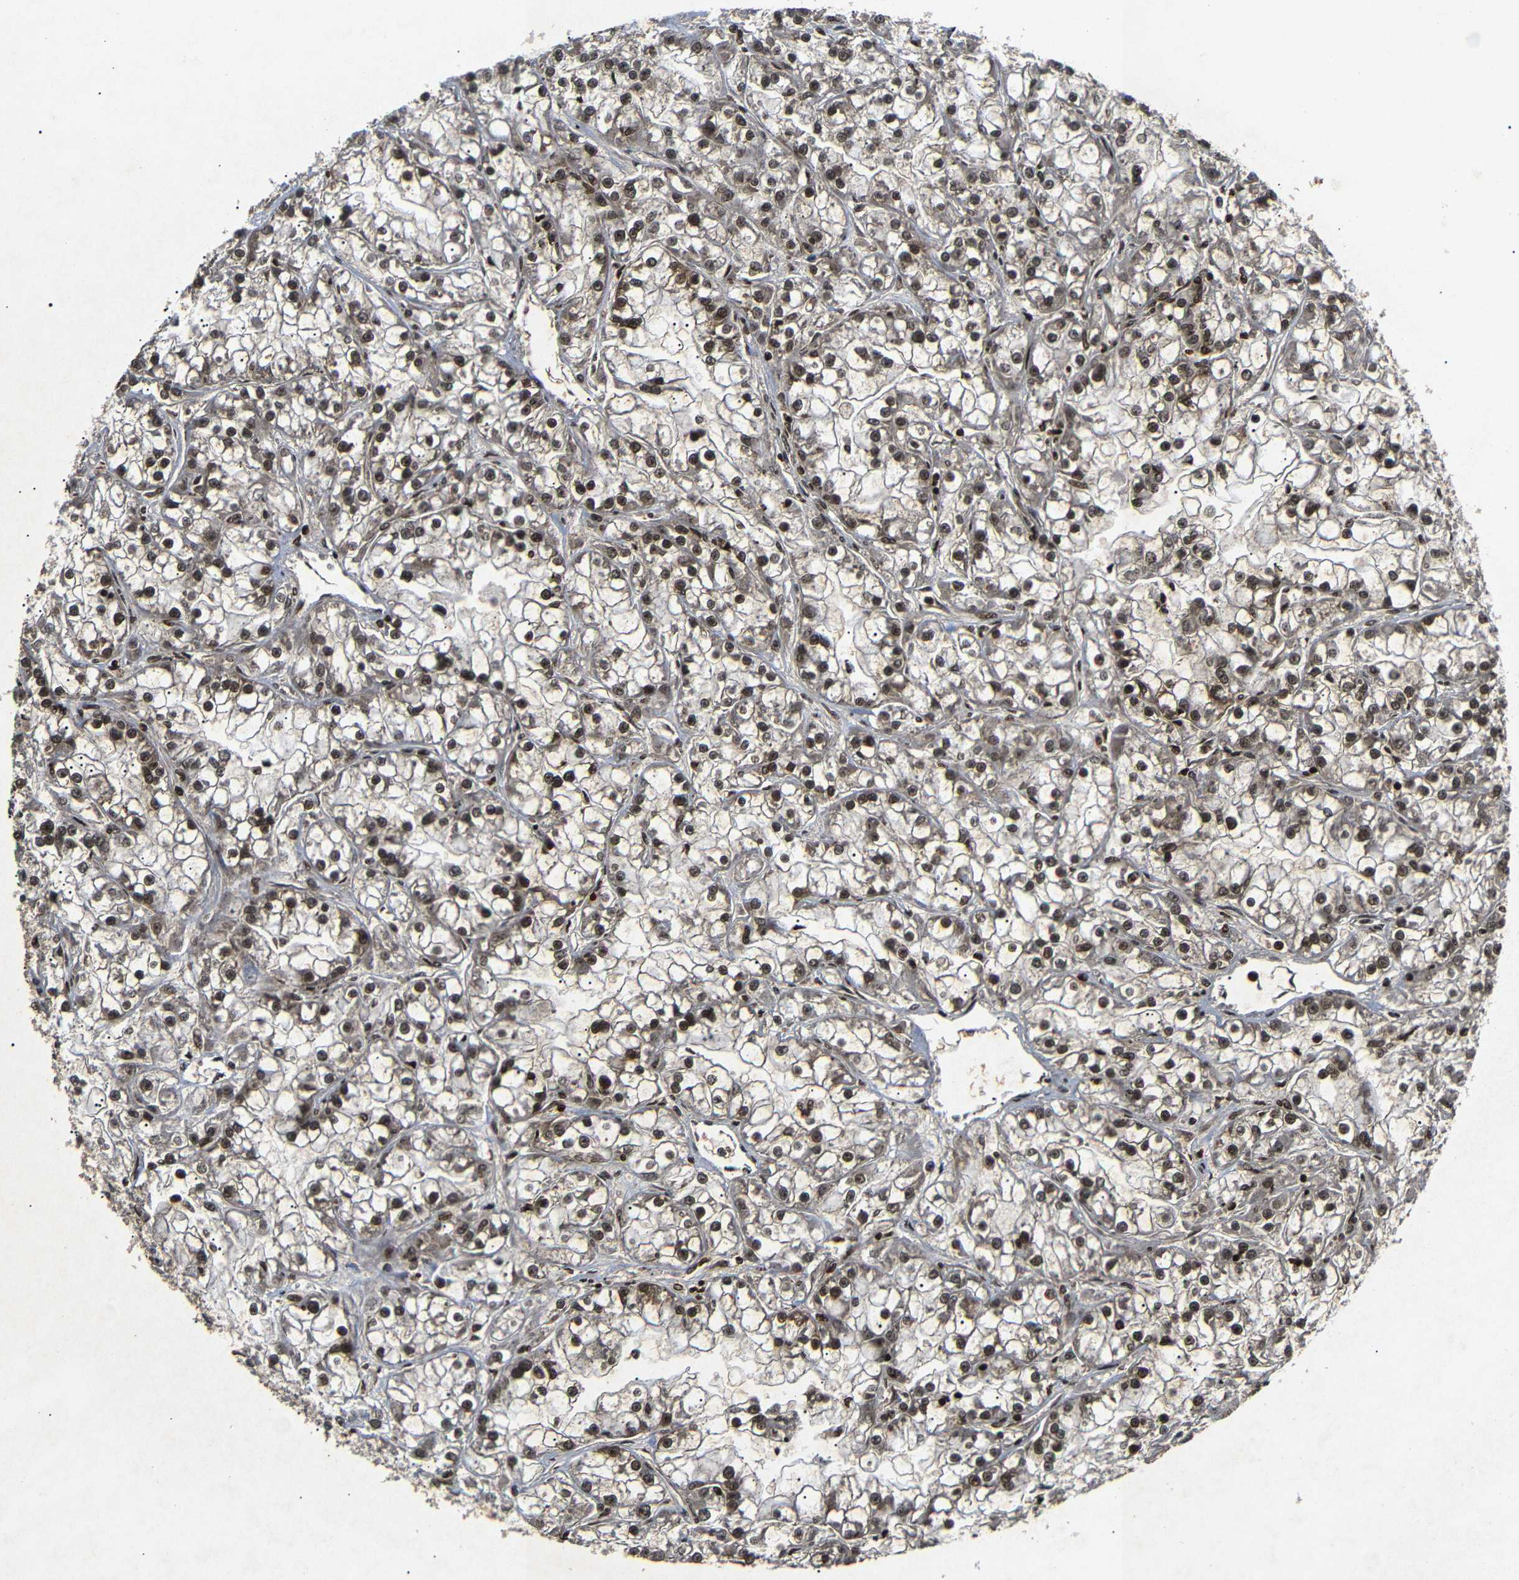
{"staining": {"intensity": "moderate", "quantity": ">75%", "location": "nuclear"}, "tissue": "renal cancer", "cell_type": "Tumor cells", "image_type": "cancer", "snomed": [{"axis": "morphology", "description": "Adenocarcinoma, NOS"}, {"axis": "topography", "description": "Kidney"}], "caption": "Renal adenocarcinoma stained with a brown dye shows moderate nuclear positive expression in approximately >75% of tumor cells.", "gene": "KIF23", "patient": {"sex": "female", "age": 52}}